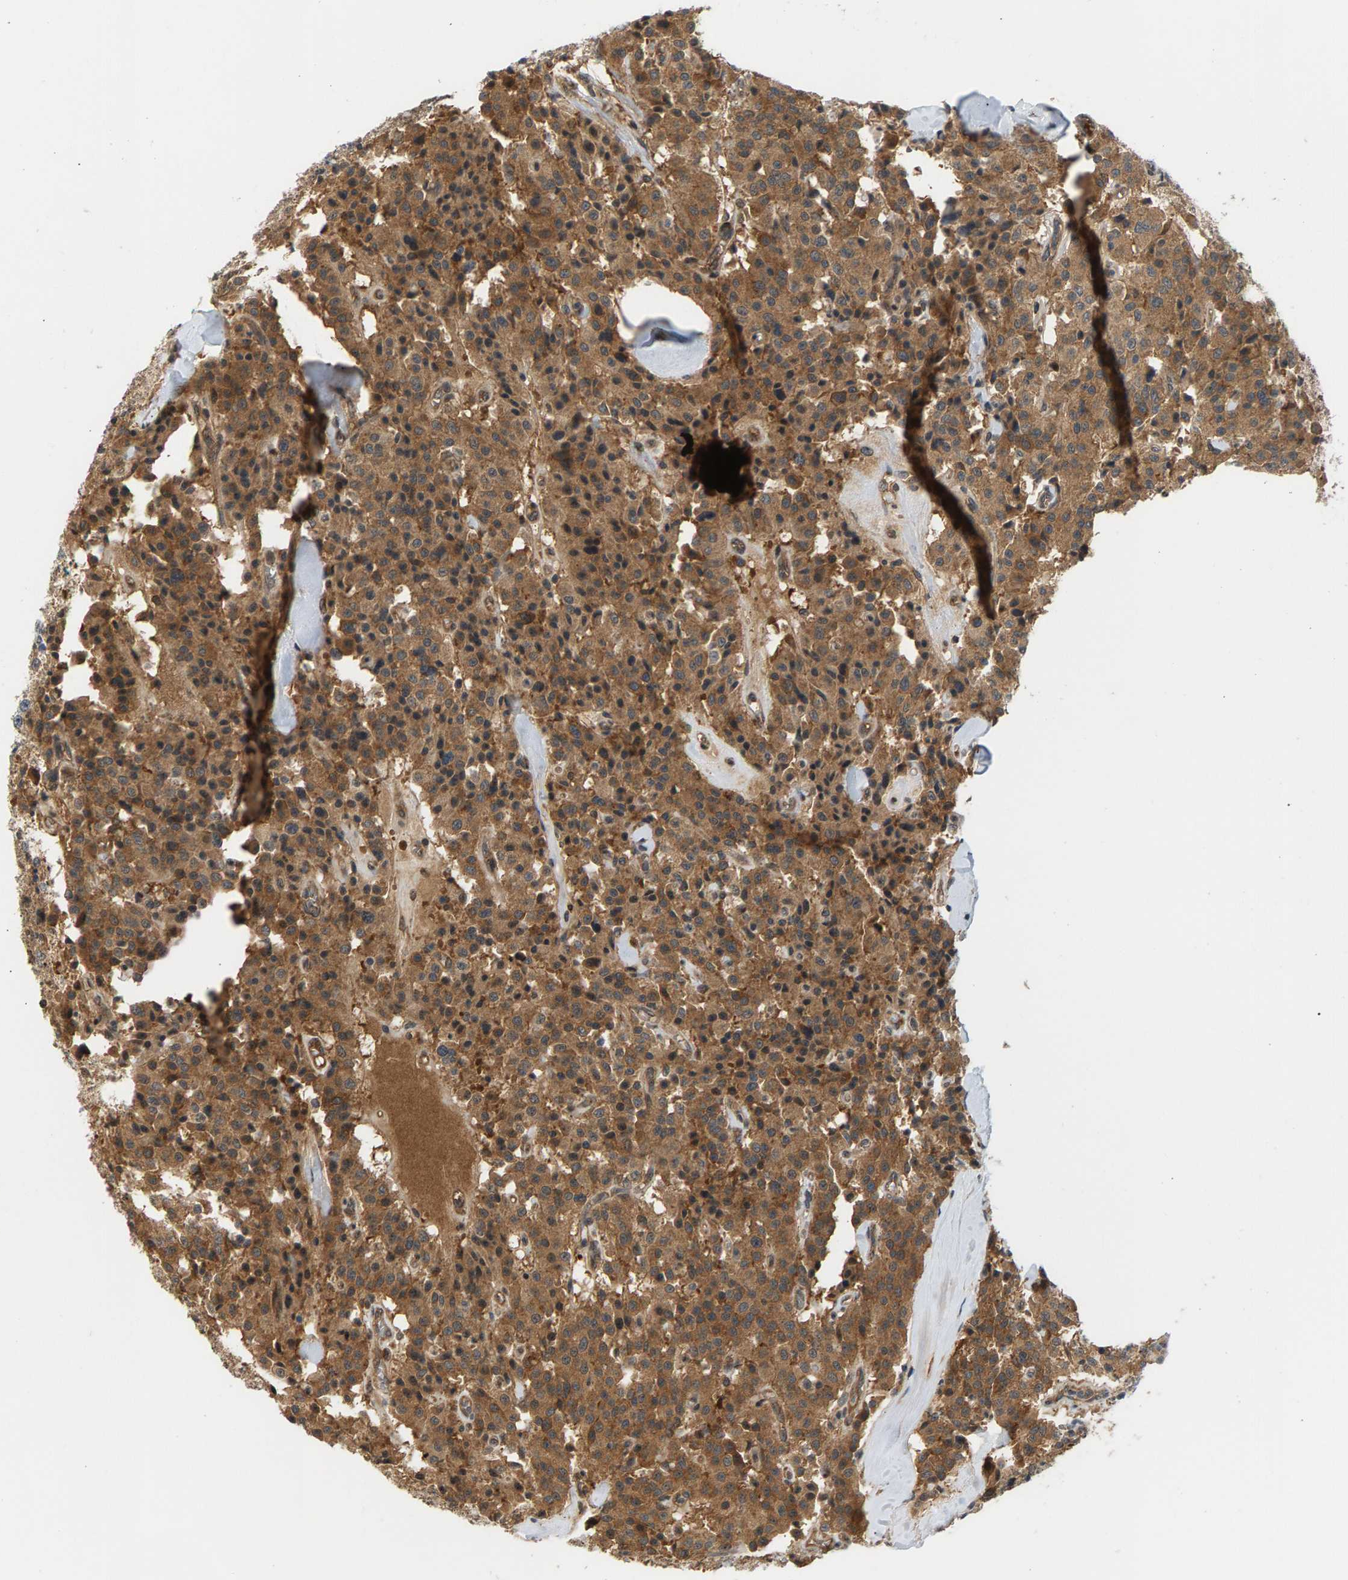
{"staining": {"intensity": "moderate", "quantity": ">75%", "location": "cytoplasmic/membranous"}, "tissue": "carcinoid", "cell_type": "Tumor cells", "image_type": "cancer", "snomed": [{"axis": "morphology", "description": "Carcinoid, malignant, NOS"}, {"axis": "topography", "description": "Lung"}], "caption": "Brown immunohistochemical staining in carcinoid exhibits moderate cytoplasmic/membranous staining in approximately >75% of tumor cells.", "gene": "MAP2K5", "patient": {"sex": "male", "age": 30}}